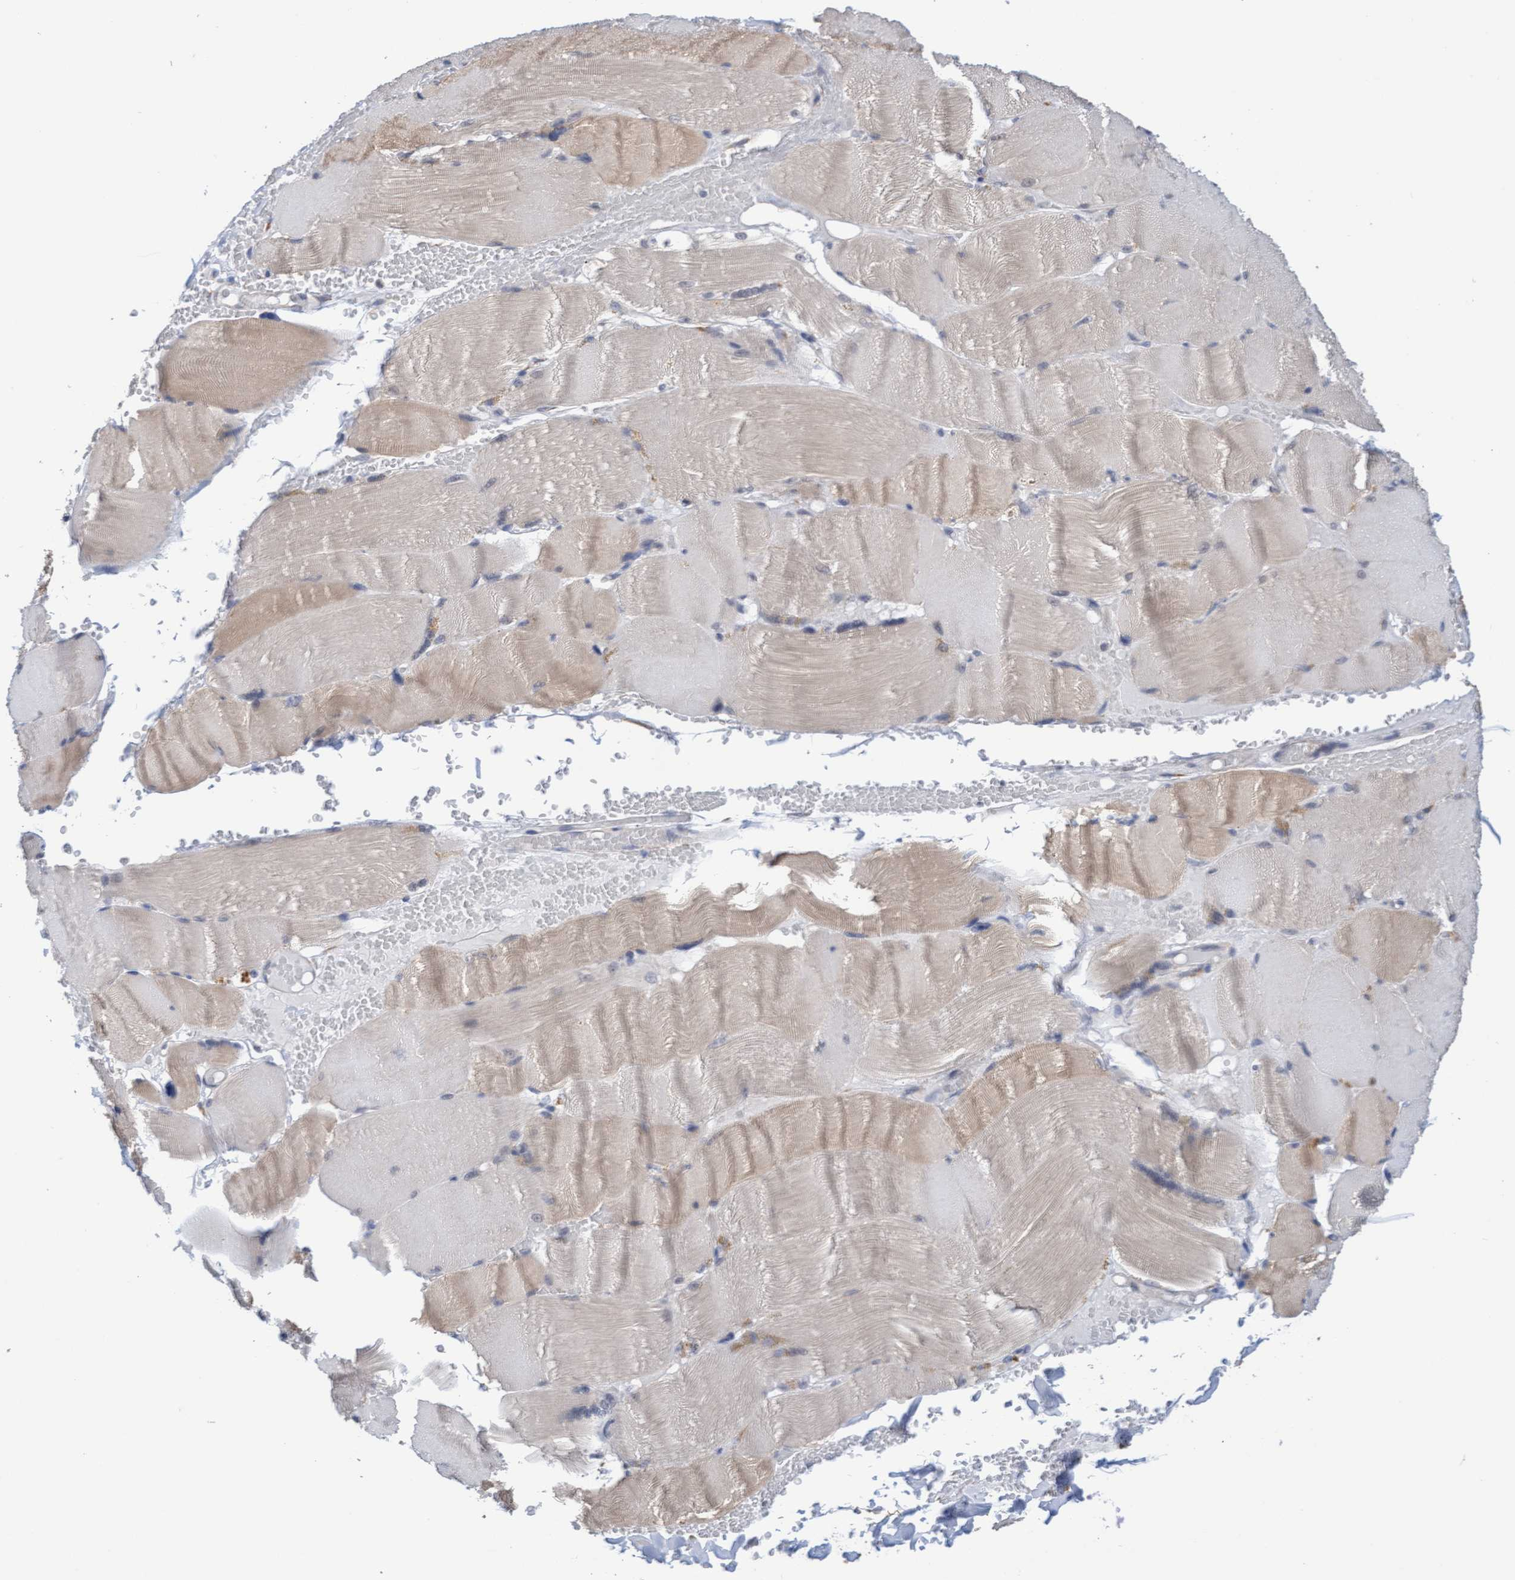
{"staining": {"intensity": "weak", "quantity": ">75%", "location": "cytoplasmic/membranous"}, "tissue": "skeletal muscle", "cell_type": "Myocytes", "image_type": "normal", "snomed": [{"axis": "morphology", "description": "Normal tissue, NOS"}, {"axis": "topography", "description": "Skin"}, {"axis": "topography", "description": "Skeletal muscle"}], "caption": "Skeletal muscle stained with a protein marker exhibits weak staining in myocytes.", "gene": "AMZ2", "patient": {"sex": "male", "age": 83}}